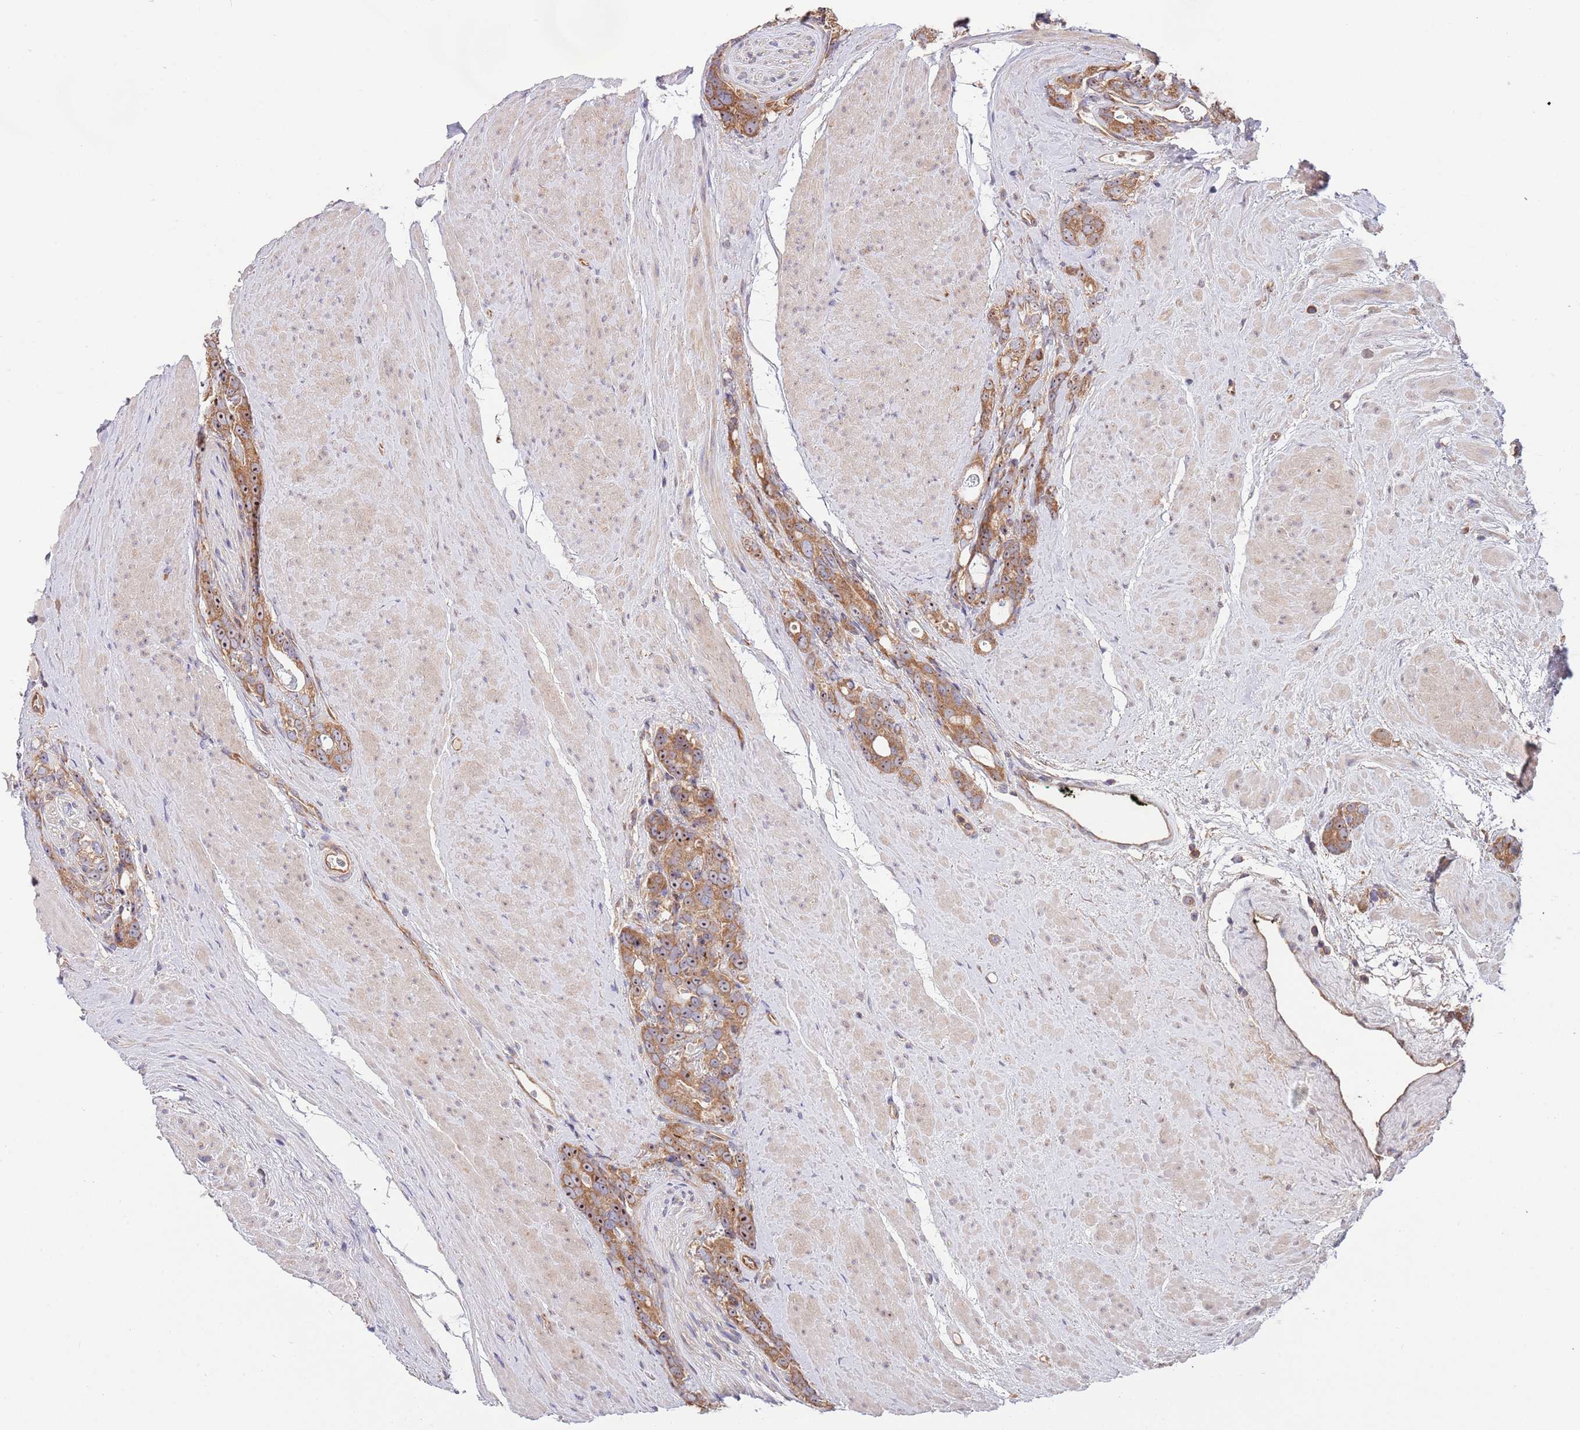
{"staining": {"intensity": "moderate", "quantity": ">75%", "location": "cytoplasmic/membranous,nuclear"}, "tissue": "prostate cancer", "cell_type": "Tumor cells", "image_type": "cancer", "snomed": [{"axis": "morphology", "description": "Adenocarcinoma, High grade"}, {"axis": "topography", "description": "Prostate"}], "caption": "IHC micrograph of neoplastic tissue: prostate cancer stained using IHC displays medium levels of moderate protein expression localized specifically in the cytoplasmic/membranous and nuclear of tumor cells, appearing as a cytoplasmic/membranous and nuclear brown color.", "gene": "EIF3F", "patient": {"sex": "male", "age": 74}}